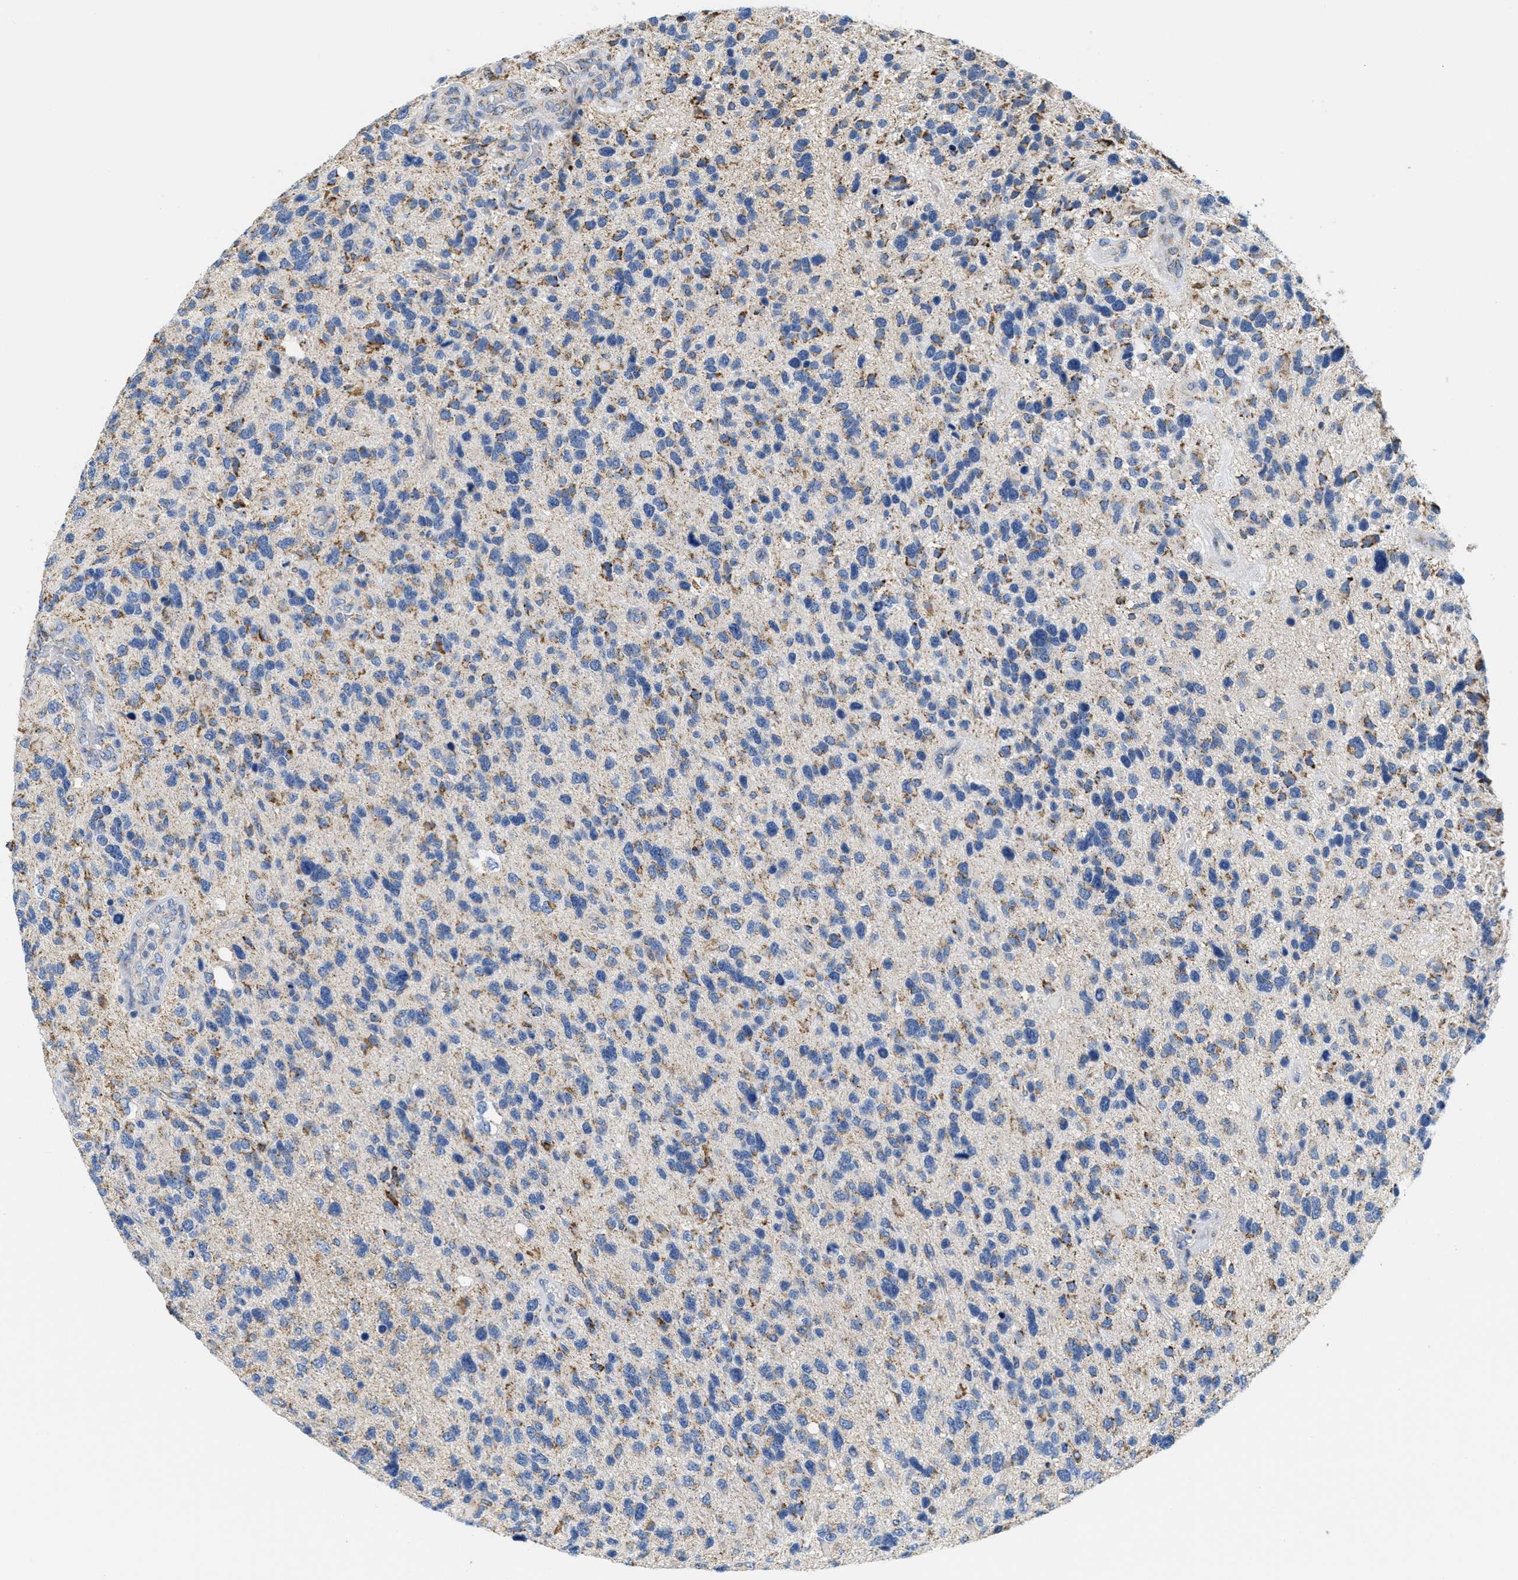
{"staining": {"intensity": "weak", "quantity": "25%-75%", "location": "cytoplasmic/membranous"}, "tissue": "glioma", "cell_type": "Tumor cells", "image_type": "cancer", "snomed": [{"axis": "morphology", "description": "Glioma, malignant, High grade"}, {"axis": "topography", "description": "Brain"}], "caption": "Immunohistochemistry image of neoplastic tissue: malignant high-grade glioma stained using immunohistochemistry demonstrates low levels of weak protein expression localized specifically in the cytoplasmic/membranous of tumor cells, appearing as a cytoplasmic/membranous brown color.", "gene": "KCNJ5", "patient": {"sex": "female", "age": 58}}